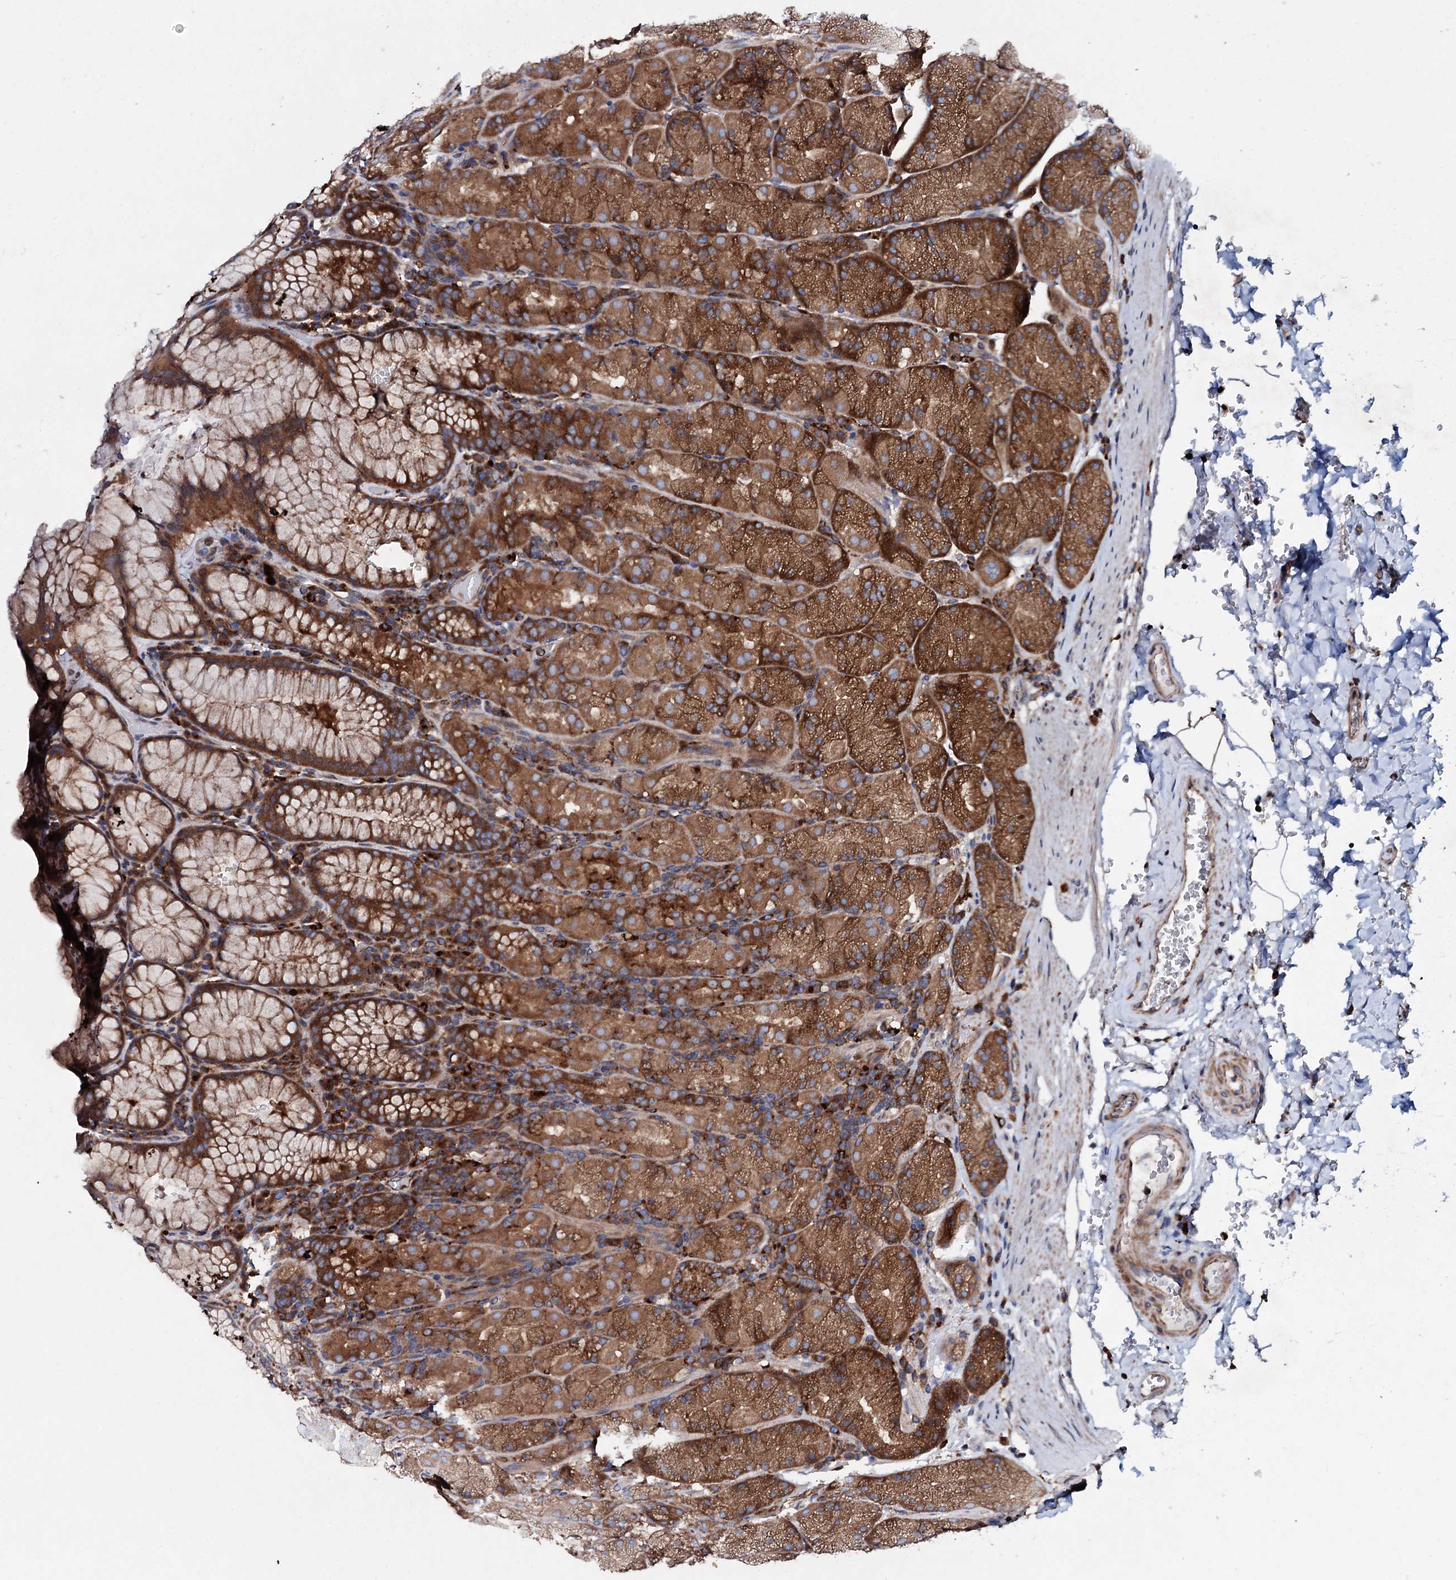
{"staining": {"intensity": "moderate", "quantity": ">75%", "location": "cytoplasmic/membranous"}, "tissue": "stomach", "cell_type": "Glandular cells", "image_type": "normal", "snomed": [{"axis": "morphology", "description": "Normal tissue, NOS"}, {"axis": "topography", "description": "Stomach, upper"}, {"axis": "topography", "description": "Stomach, lower"}], "caption": "Protein analysis of normal stomach demonstrates moderate cytoplasmic/membranous positivity in about >75% of glandular cells.", "gene": "P2RX4", "patient": {"sex": "male", "age": 80}}